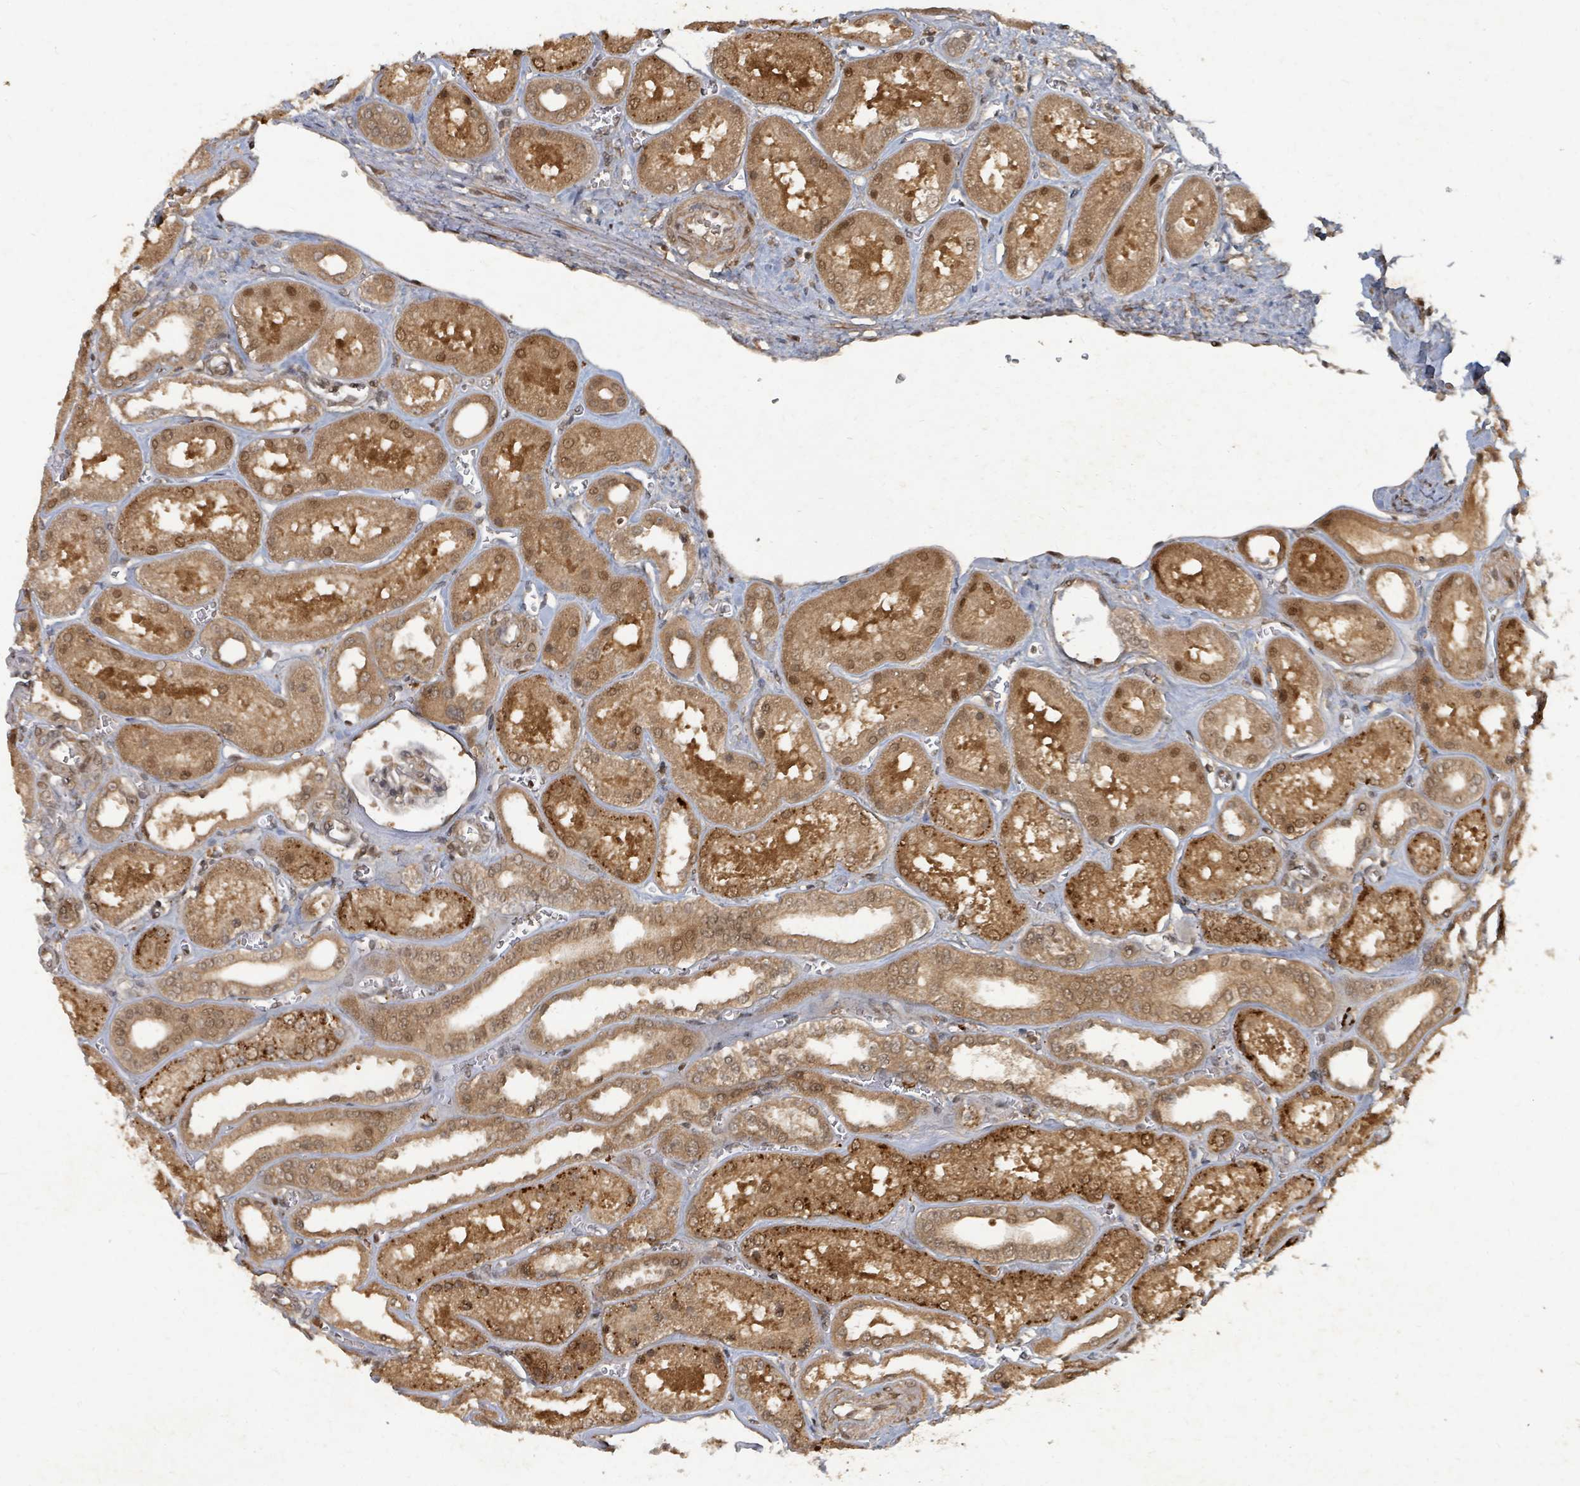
{"staining": {"intensity": "strong", "quantity": "<25%", "location": "cytoplasmic/membranous,nuclear"}, "tissue": "kidney", "cell_type": "Cells in glomeruli", "image_type": "normal", "snomed": [{"axis": "morphology", "description": "Normal tissue, NOS"}, {"axis": "morphology", "description": "Adenocarcinoma, NOS"}, {"axis": "topography", "description": "Kidney"}], "caption": "An image showing strong cytoplasmic/membranous,nuclear expression in approximately <25% of cells in glomeruli in normal kidney, as visualized by brown immunohistochemical staining.", "gene": "KDM4E", "patient": {"sex": "female", "age": 68}}